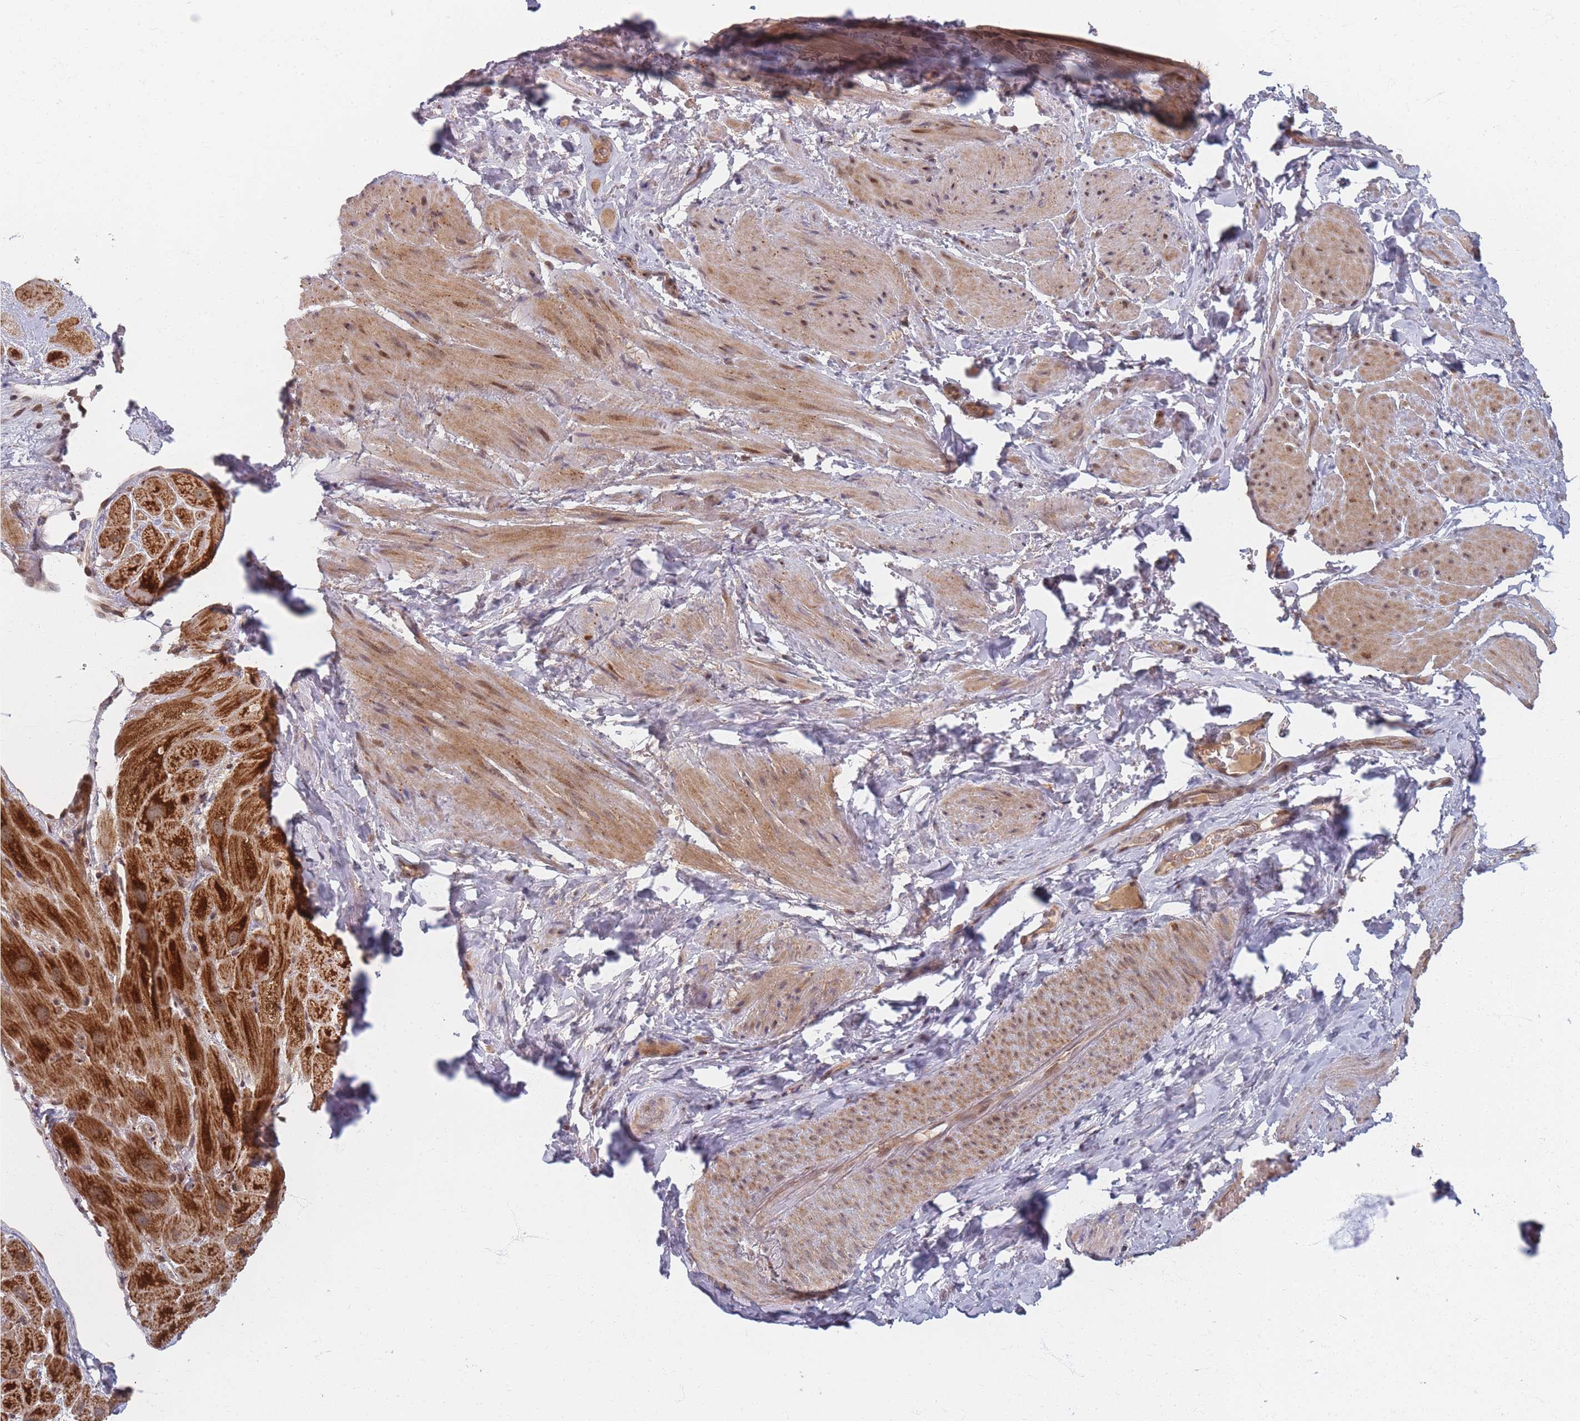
{"staining": {"intensity": "moderate", "quantity": ">75%", "location": "cytoplasmic/membranous"}, "tissue": "heart muscle", "cell_type": "Cardiomyocytes", "image_type": "normal", "snomed": [{"axis": "morphology", "description": "Normal tissue, NOS"}, {"axis": "topography", "description": "Heart"}], "caption": "Protein expression analysis of benign human heart muscle reveals moderate cytoplasmic/membranous positivity in about >75% of cardiomyocytes. Using DAB (3,3'-diaminobenzidine) (brown) and hematoxylin (blue) stains, captured at high magnification using brightfield microscopy.", "gene": "RADX", "patient": {"sex": "male", "age": 49}}